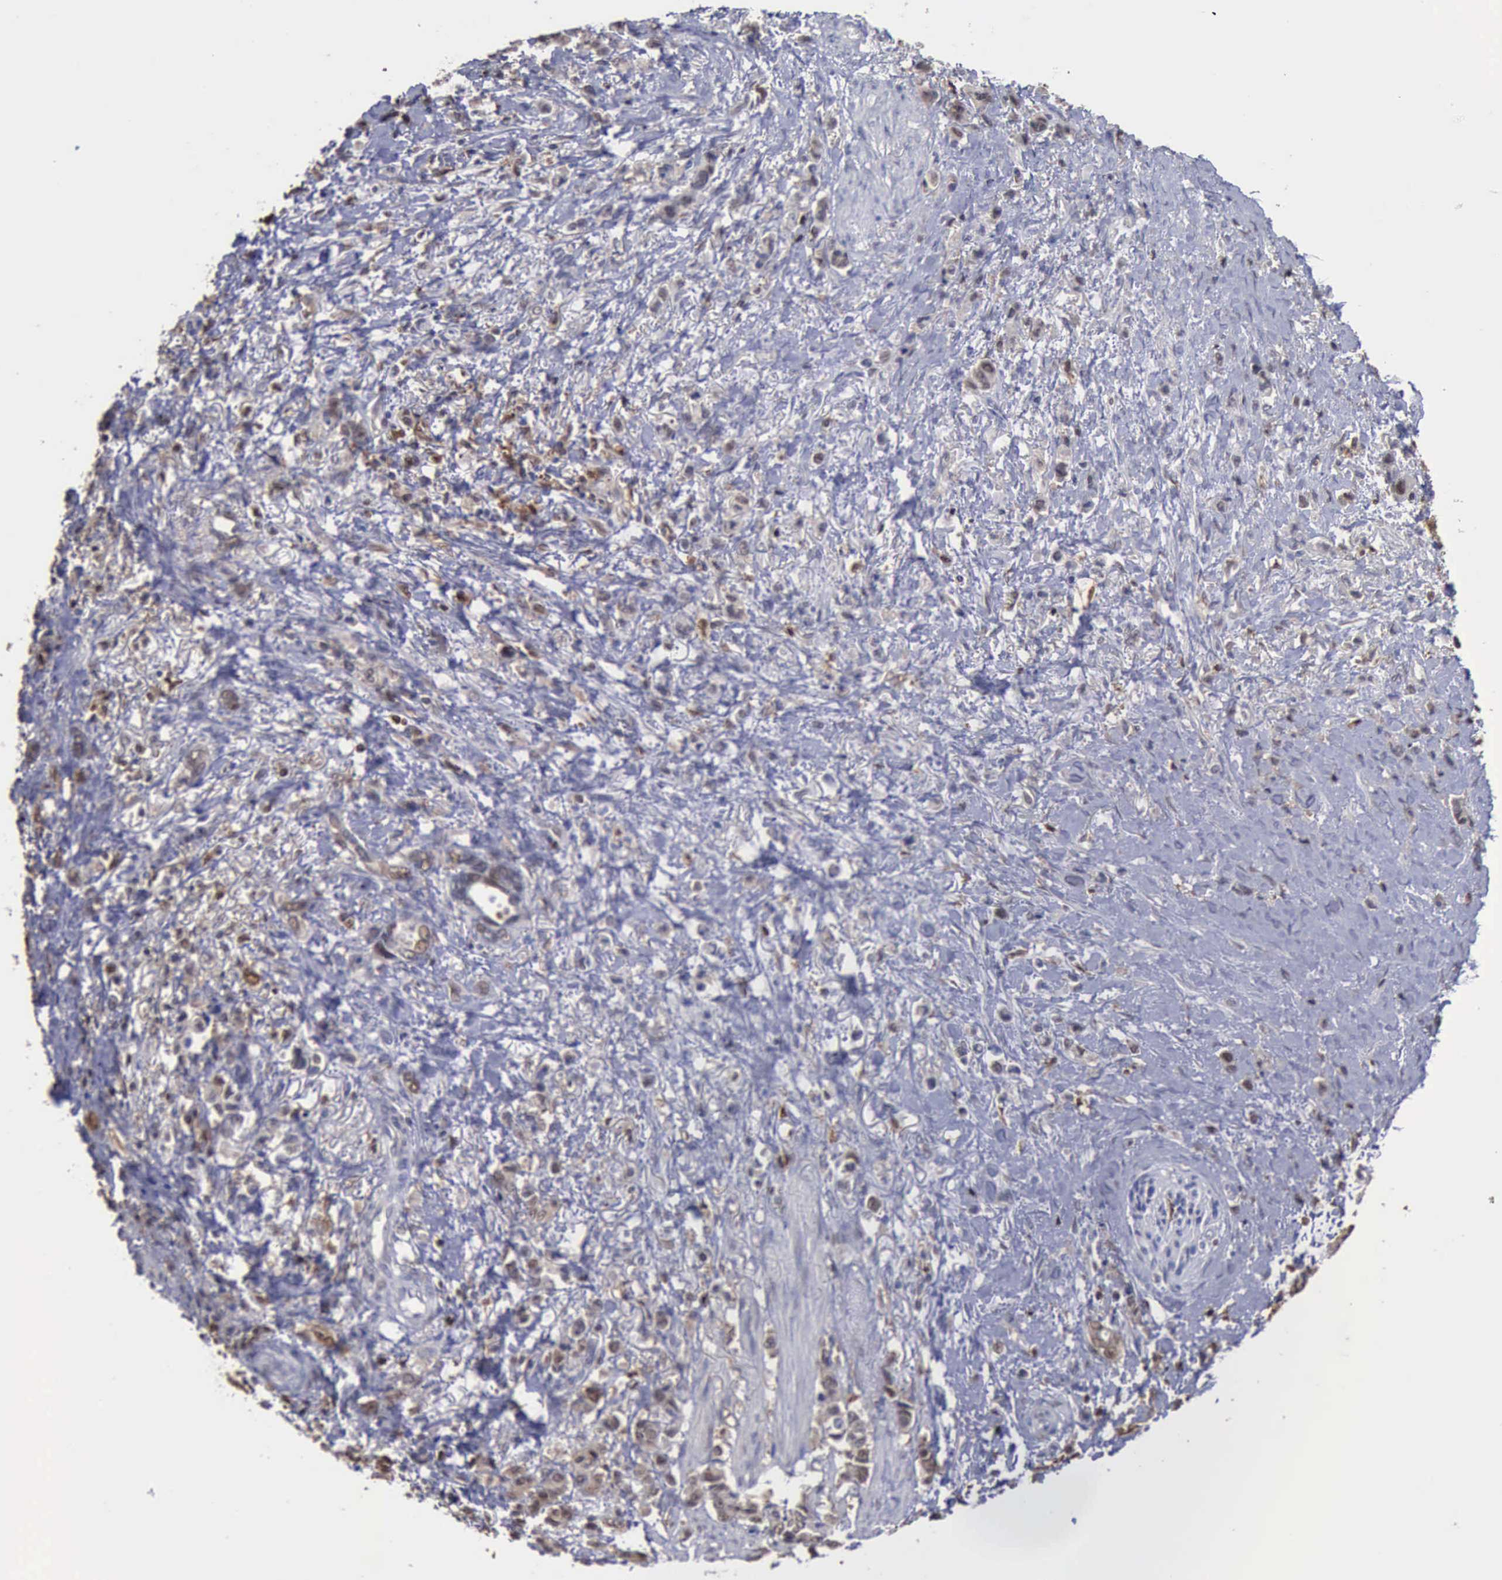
{"staining": {"intensity": "weak", "quantity": "25%-75%", "location": "nuclear"}, "tissue": "stomach cancer", "cell_type": "Tumor cells", "image_type": "cancer", "snomed": [{"axis": "morphology", "description": "Adenocarcinoma, NOS"}, {"axis": "topography", "description": "Stomach"}], "caption": "IHC image of human adenocarcinoma (stomach) stained for a protein (brown), which reveals low levels of weak nuclear staining in about 25%-75% of tumor cells.", "gene": "STAT1", "patient": {"sex": "male", "age": 78}}